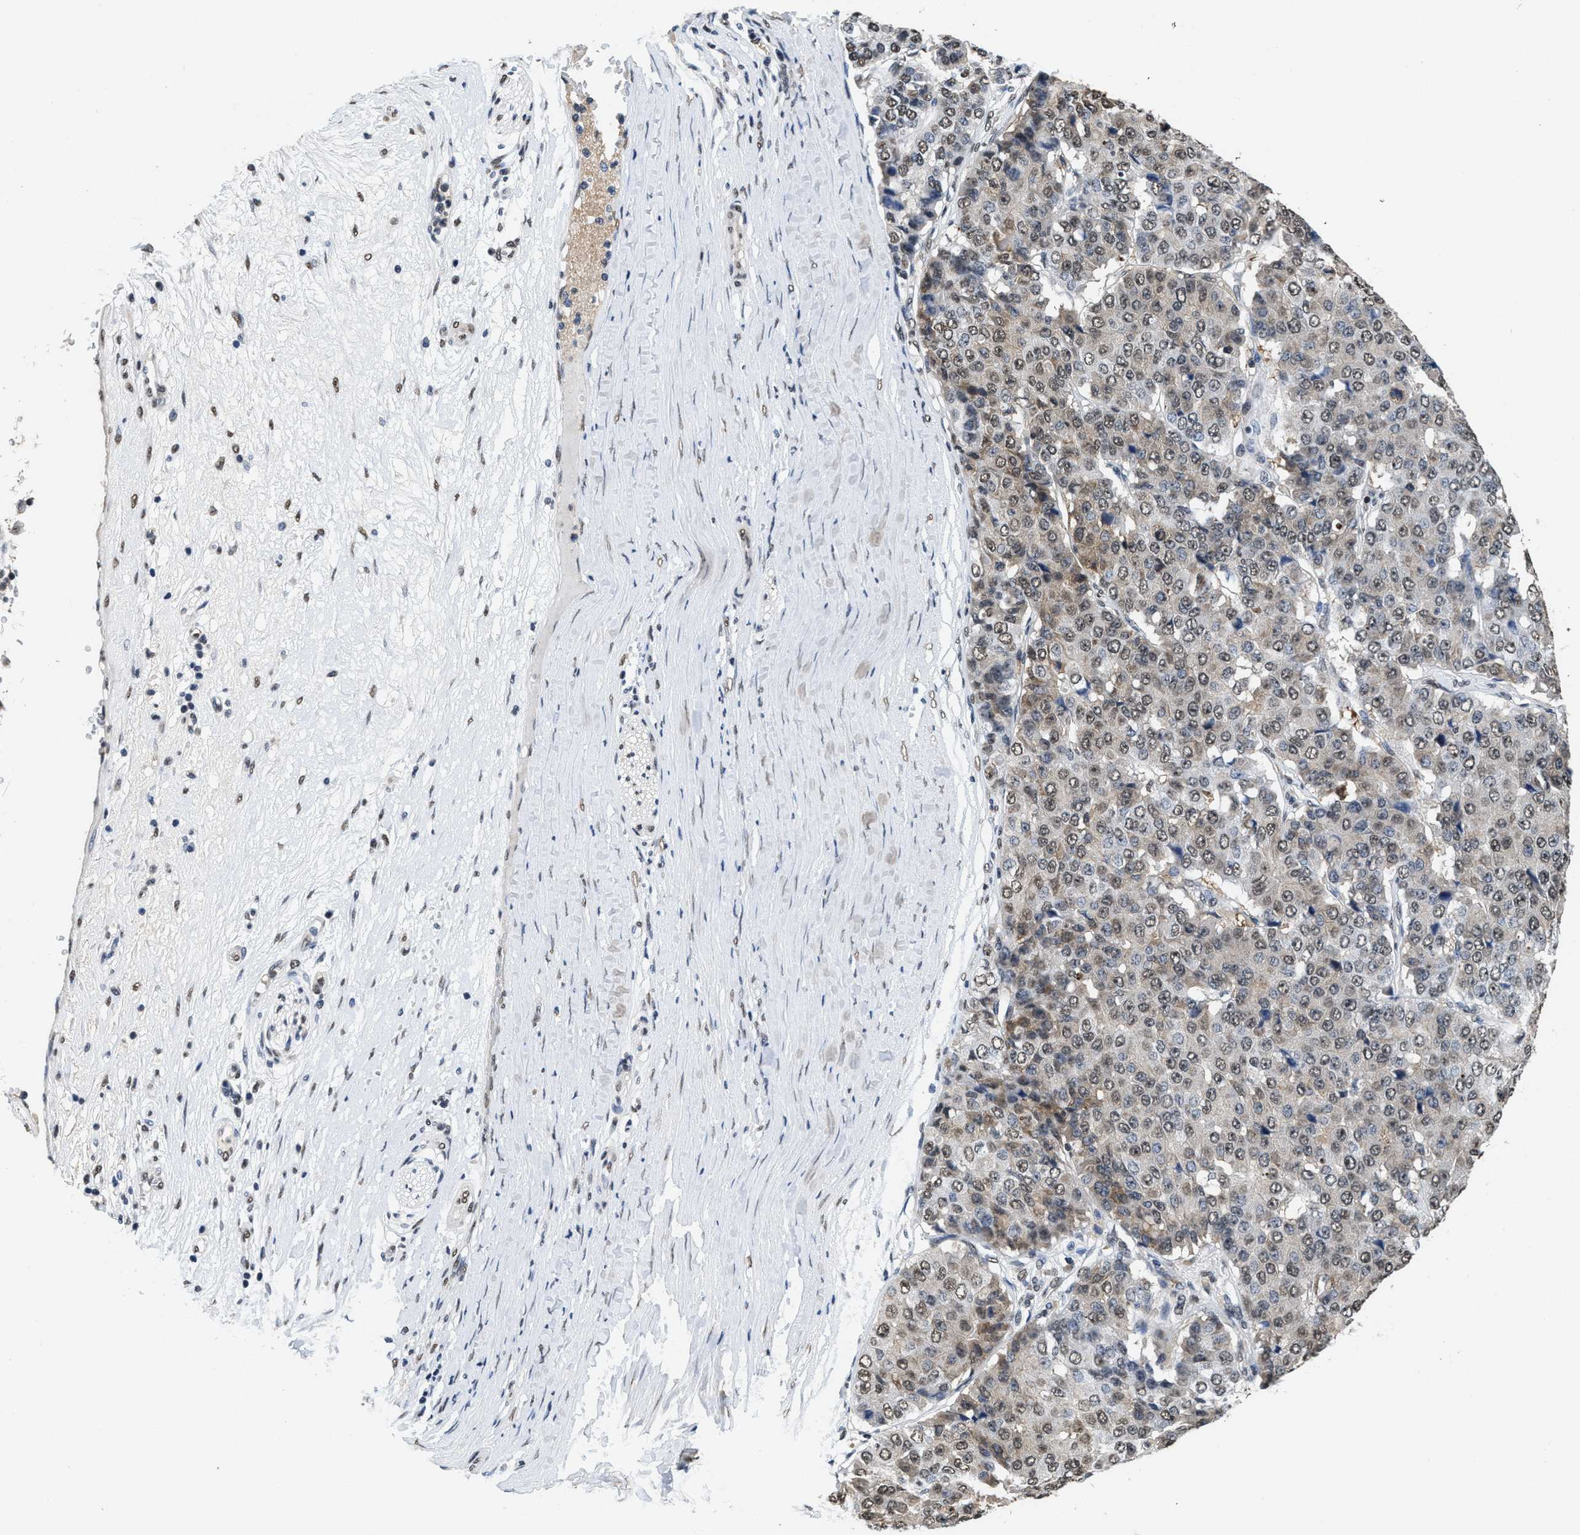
{"staining": {"intensity": "weak", "quantity": ">75%", "location": "cytoplasmic/membranous,nuclear"}, "tissue": "pancreatic cancer", "cell_type": "Tumor cells", "image_type": "cancer", "snomed": [{"axis": "morphology", "description": "Adenocarcinoma, NOS"}, {"axis": "topography", "description": "Pancreas"}], "caption": "Adenocarcinoma (pancreatic) stained with a brown dye shows weak cytoplasmic/membranous and nuclear positive staining in approximately >75% of tumor cells.", "gene": "SUPT16H", "patient": {"sex": "male", "age": 50}}